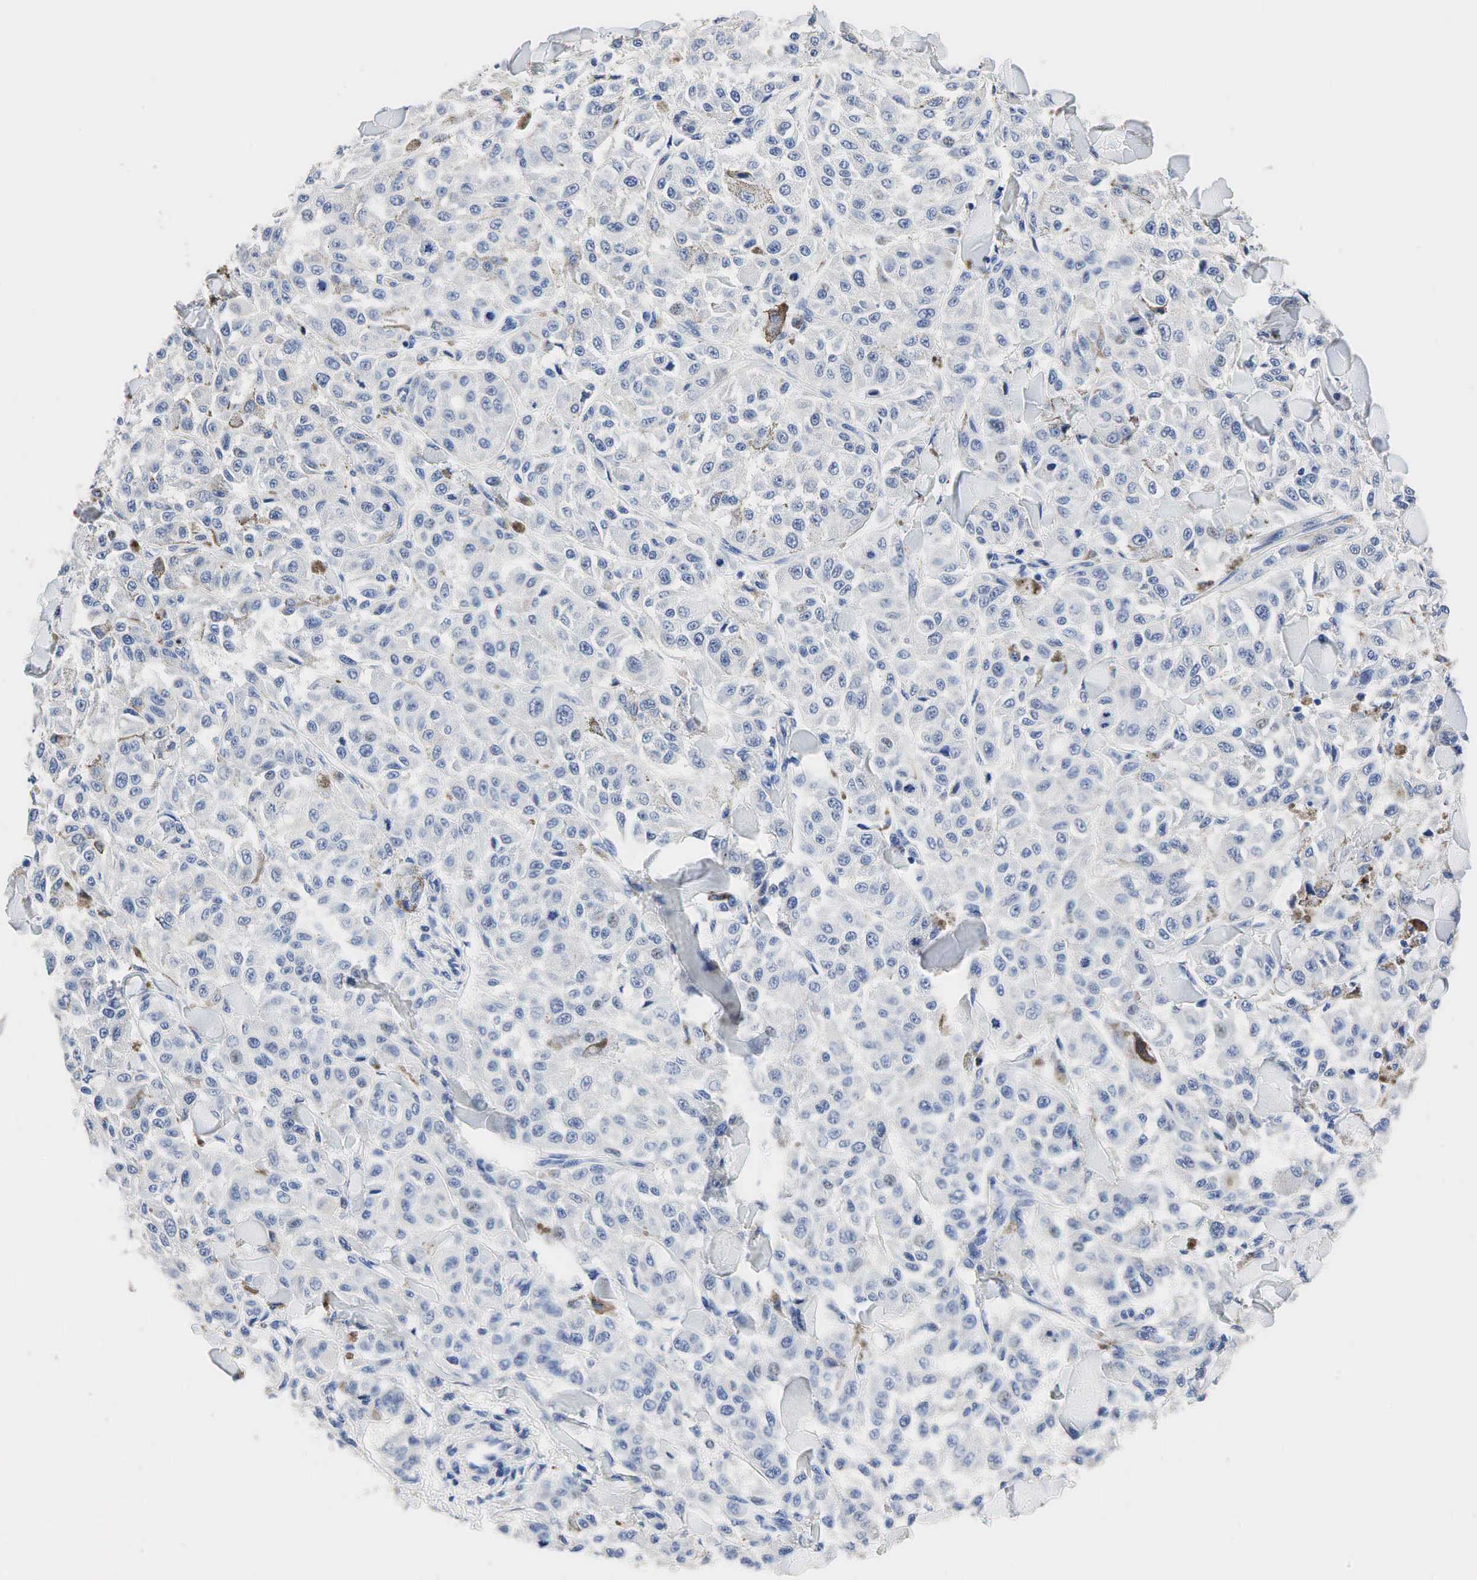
{"staining": {"intensity": "negative", "quantity": "none", "location": "none"}, "tissue": "melanoma", "cell_type": "Tumor cells", "image_type": "cancer", "snomed": [{"axis": "morphology", "description": "Malignant melanoma, NOS"}, {"axis": "topography", "description": "Skin"}], "caption": "Immunohistochemical staining of human melanoma shows no significant positivity in tumor cells.", "gene": "SST", "patient": {"sex": "female", "age": 64}}